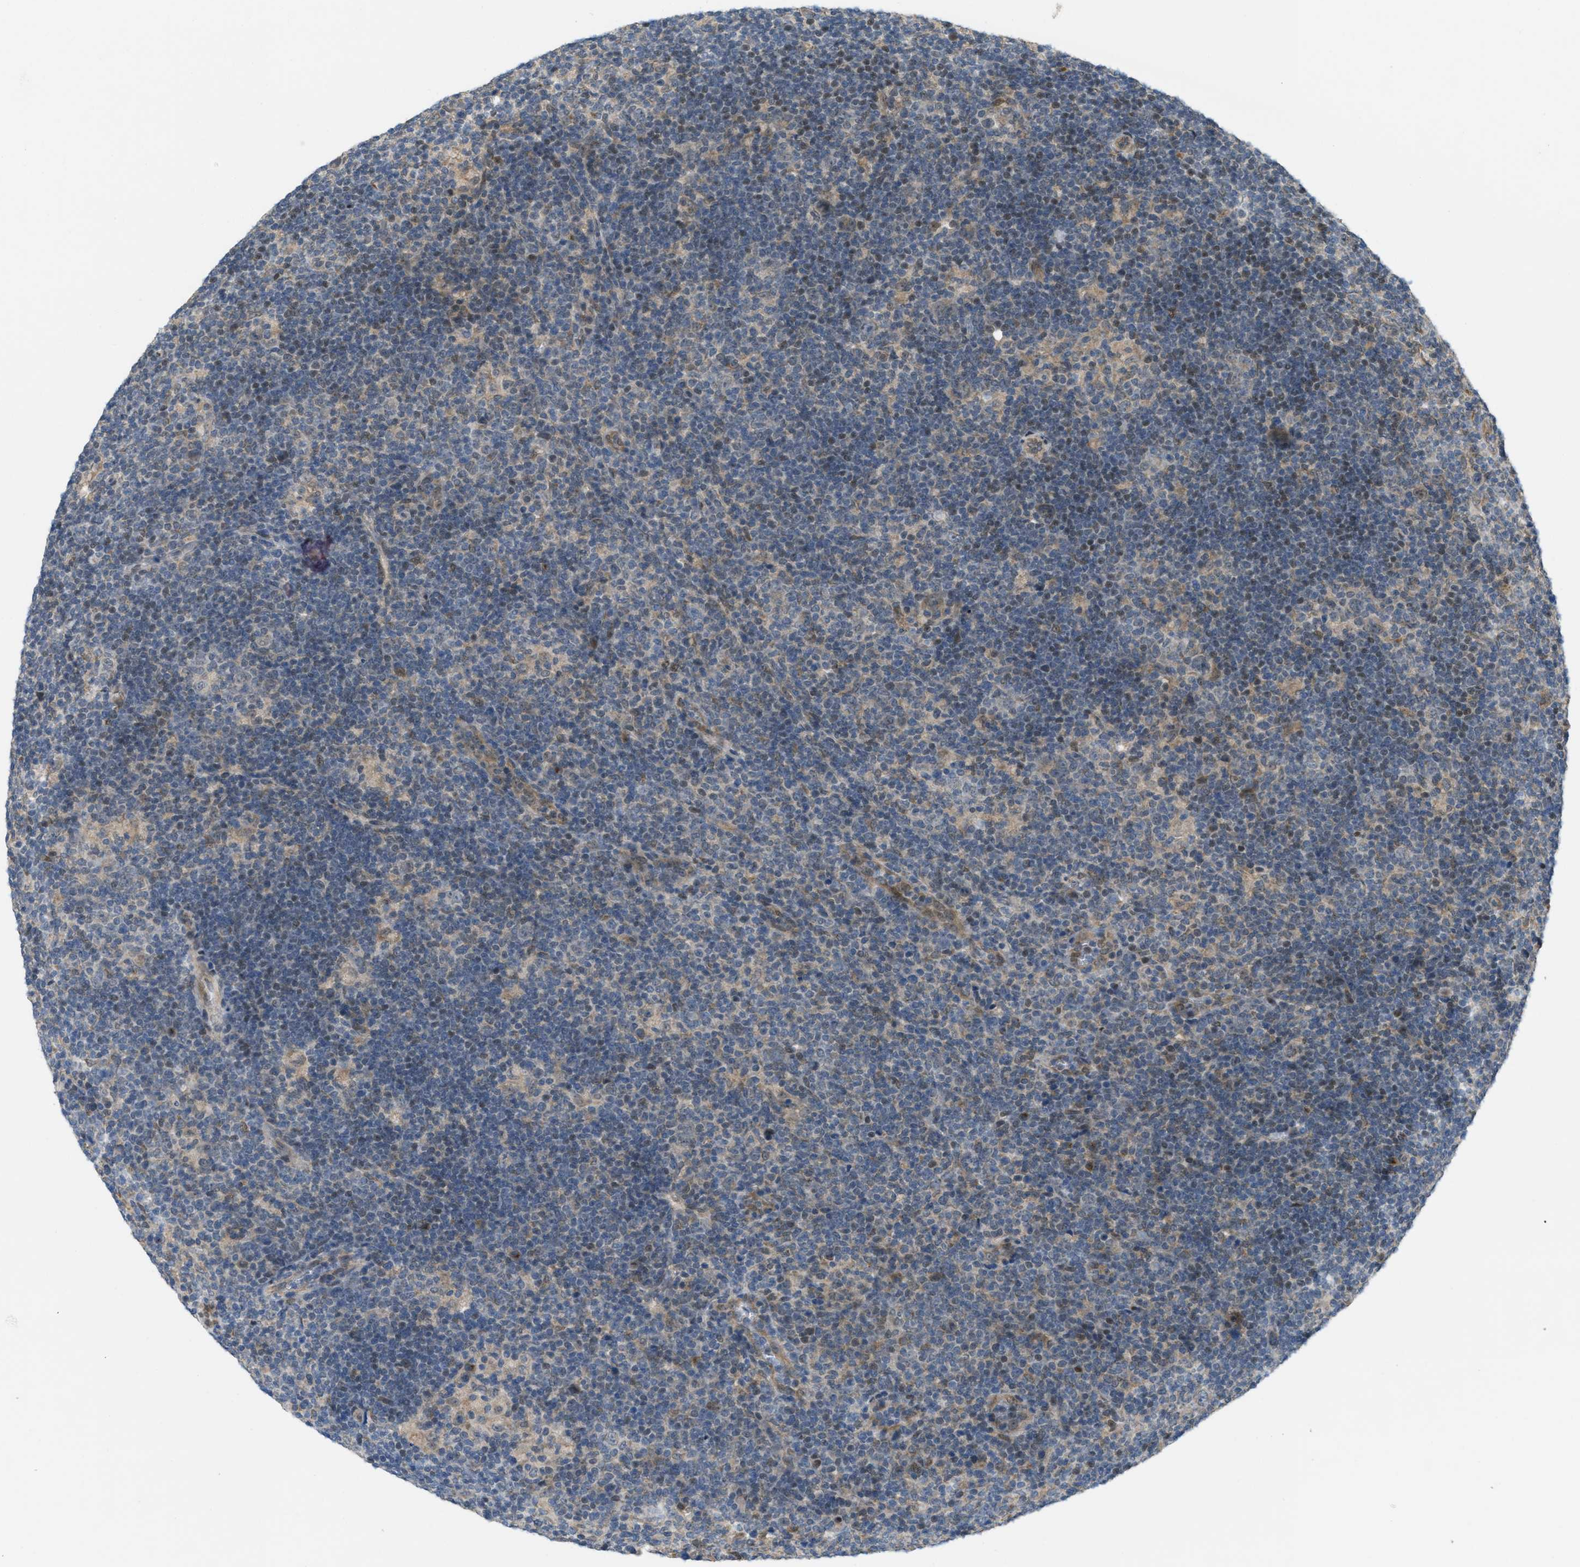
{"staining": {"intensity": "weak", "quantity": "<25%", "location": "cytoplasmic/membranous"}, "tissue": "lymphoma", "cell_type": "Tumor cells", "image_type": "cancer", "snomed": [{"axis": "morphology", "description": "Hodgkin's disease, NOS"}, {"axis": "topography", "description": "Lymph node"}], "caption": "There is no significant staining in tumor cells of lymphoma.", "gene": "IFNLR1", "patient": {"sex": "female", "age": 57}}